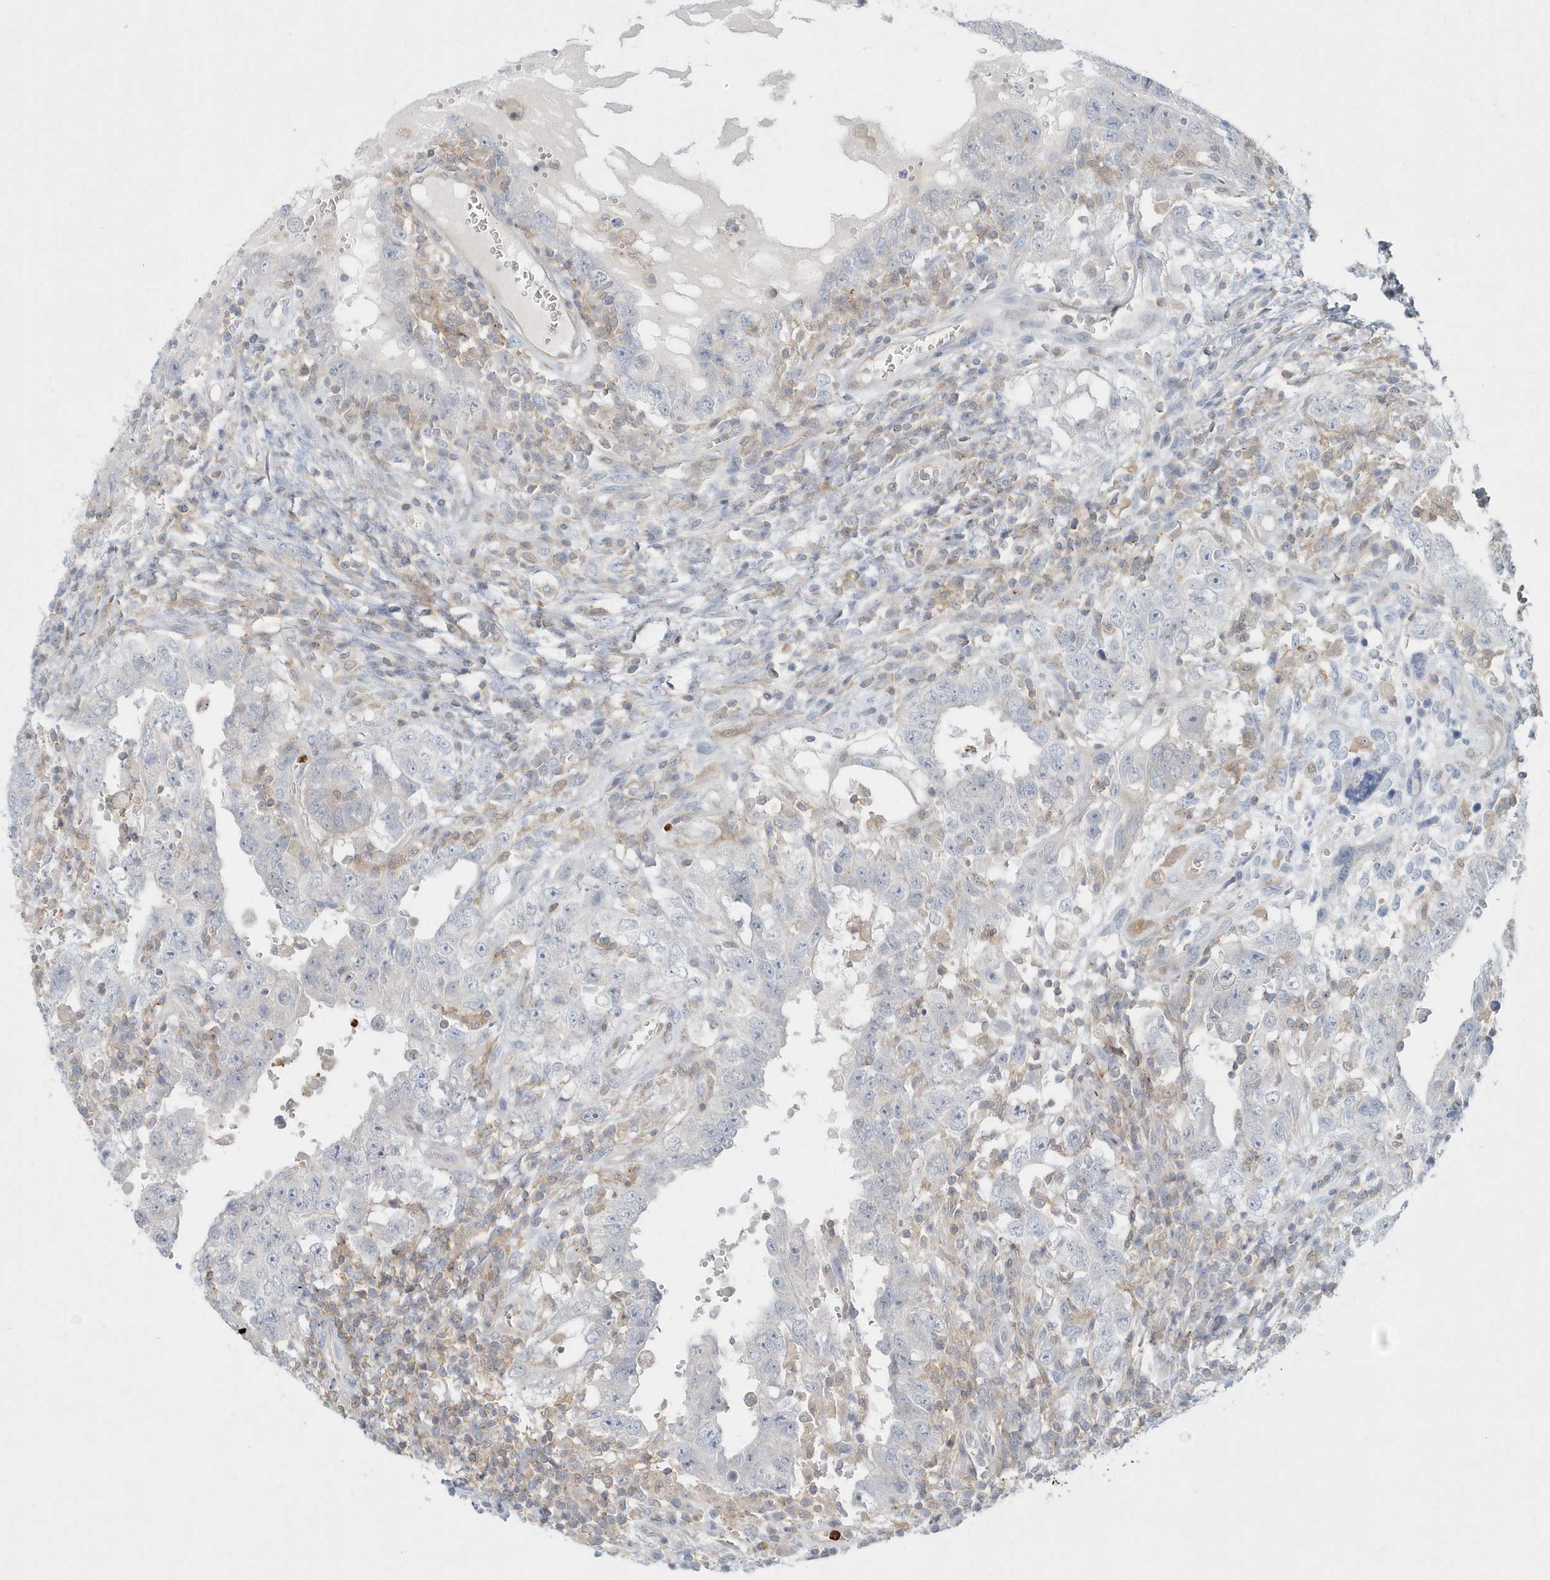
{"staining": {"intensity": "negative", "quantity": "none", "location": "none"}, "tissue": "testis cancer", "cell_type": "Tumor cells", "image_type": "cancer", "snomed": [{"axis": "morphology", "description": "Carcinoma, Embryonal, NOS"}, {"axis": "topography", "description": "Testis"}], "caption": "IHC histopathology image of human embryonal carcinoma (testis) stained for a protein (brown), which exhibits no positivity in tumor cells. The staining is performed using DAB (3,3'-diaminobenzidine) brown chromogen with nuclei counter-stained in using hematoxylin.", "gene": "RNF7", "patient": {"sex": "male", "age": 26}}